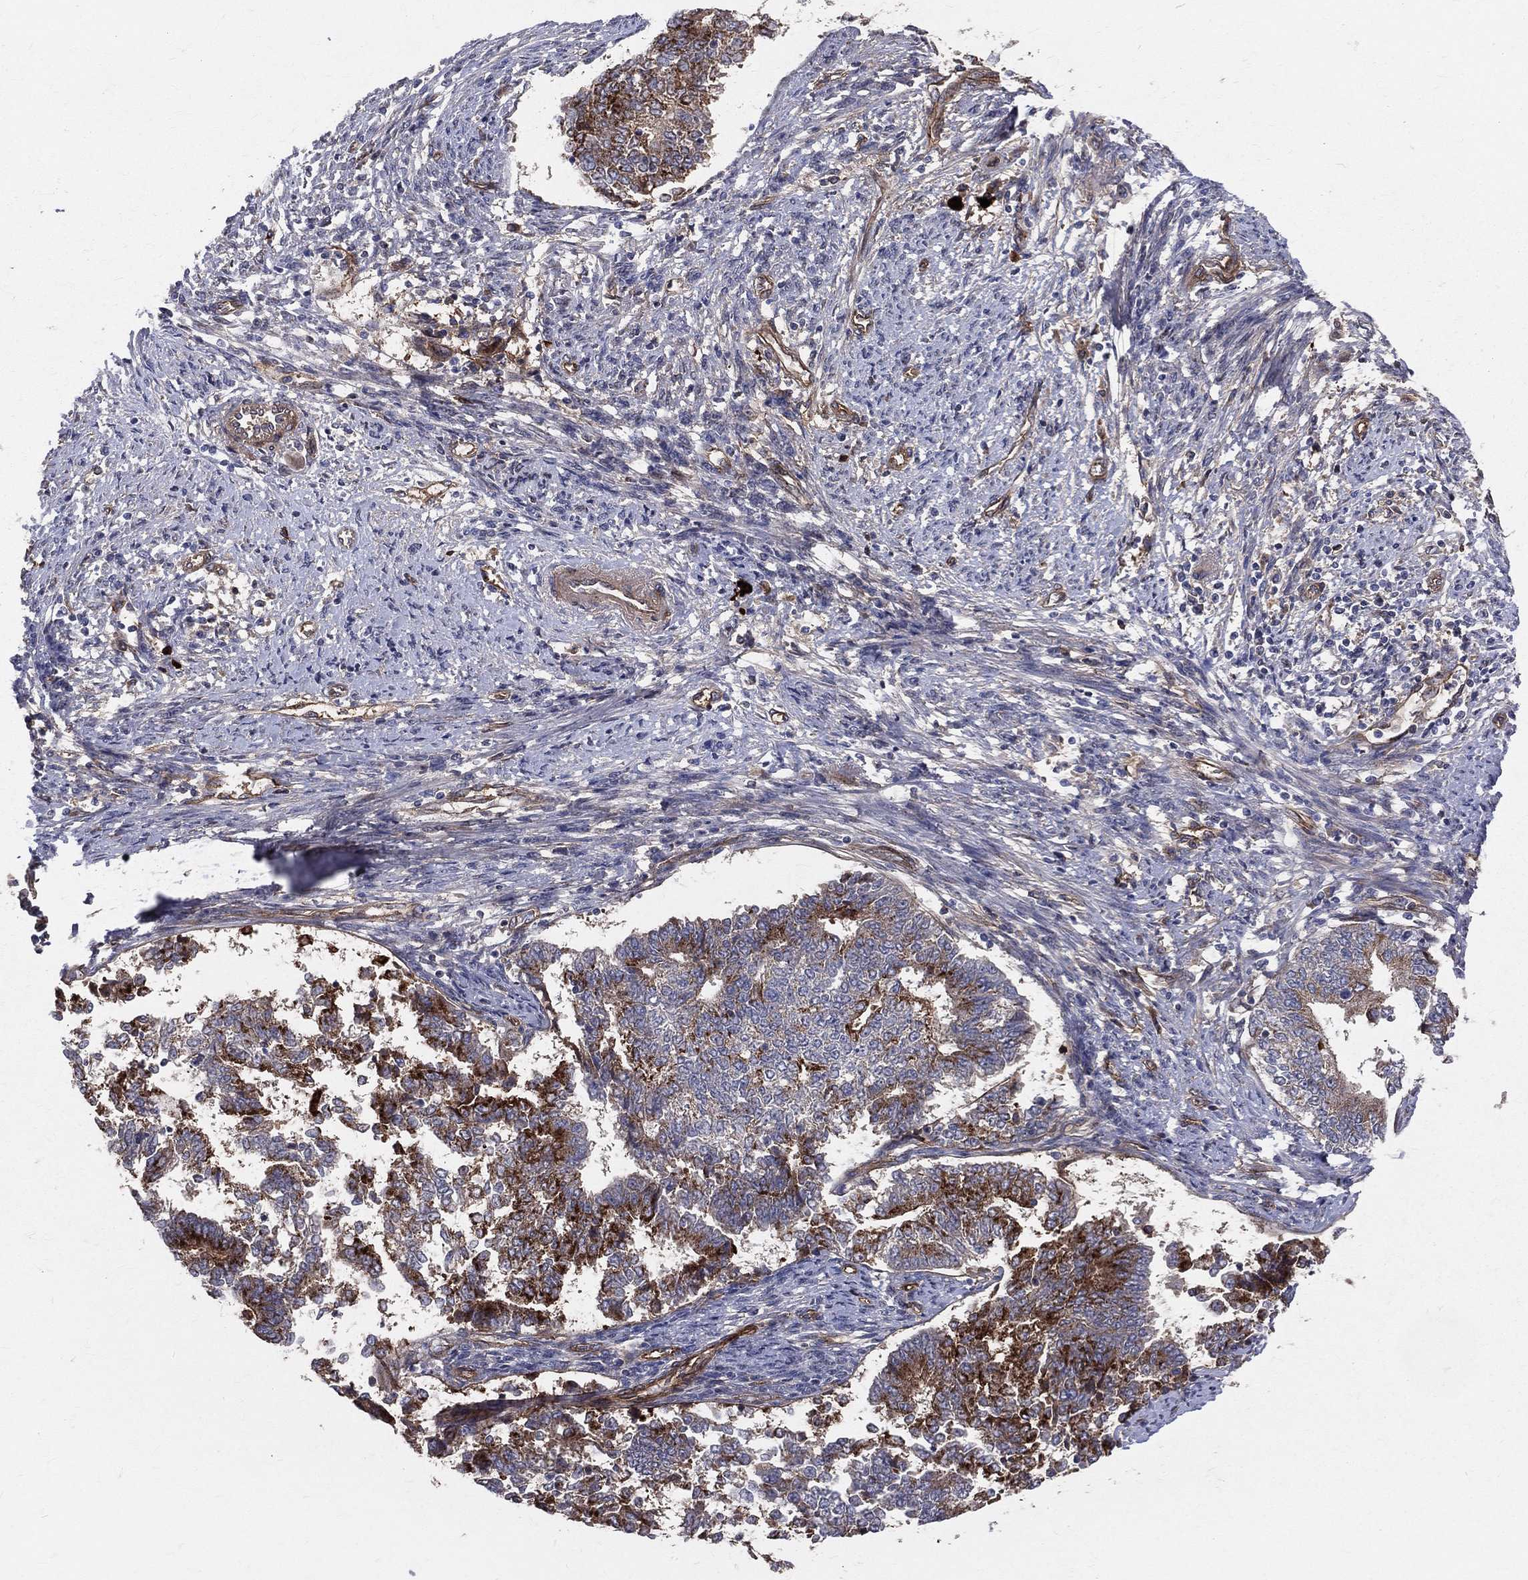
{"staining": {"intensity": "strong", "quantity": ">75%", "location": "cytoplasmic/membranous"}, "tissue": "endometrial cancer", "cell_type": "Tumor cells", "image_type": "cancer", "snomed": [{"axis": "morphology", "description": "Adenocarcinoma, NOS"}, {"axis": "topography", "description": "Endometrium"}], "caption": "Immunohistochemistry (IHC) image of human adenocarcinoma (endometrial) stained for a protein (brown), which shows high levels of strong cytoplasmic/membranous expression in about >75% of tumor cells.", "gene": "ENTPD1", "patient": {"sex": "female", "age": 65}}